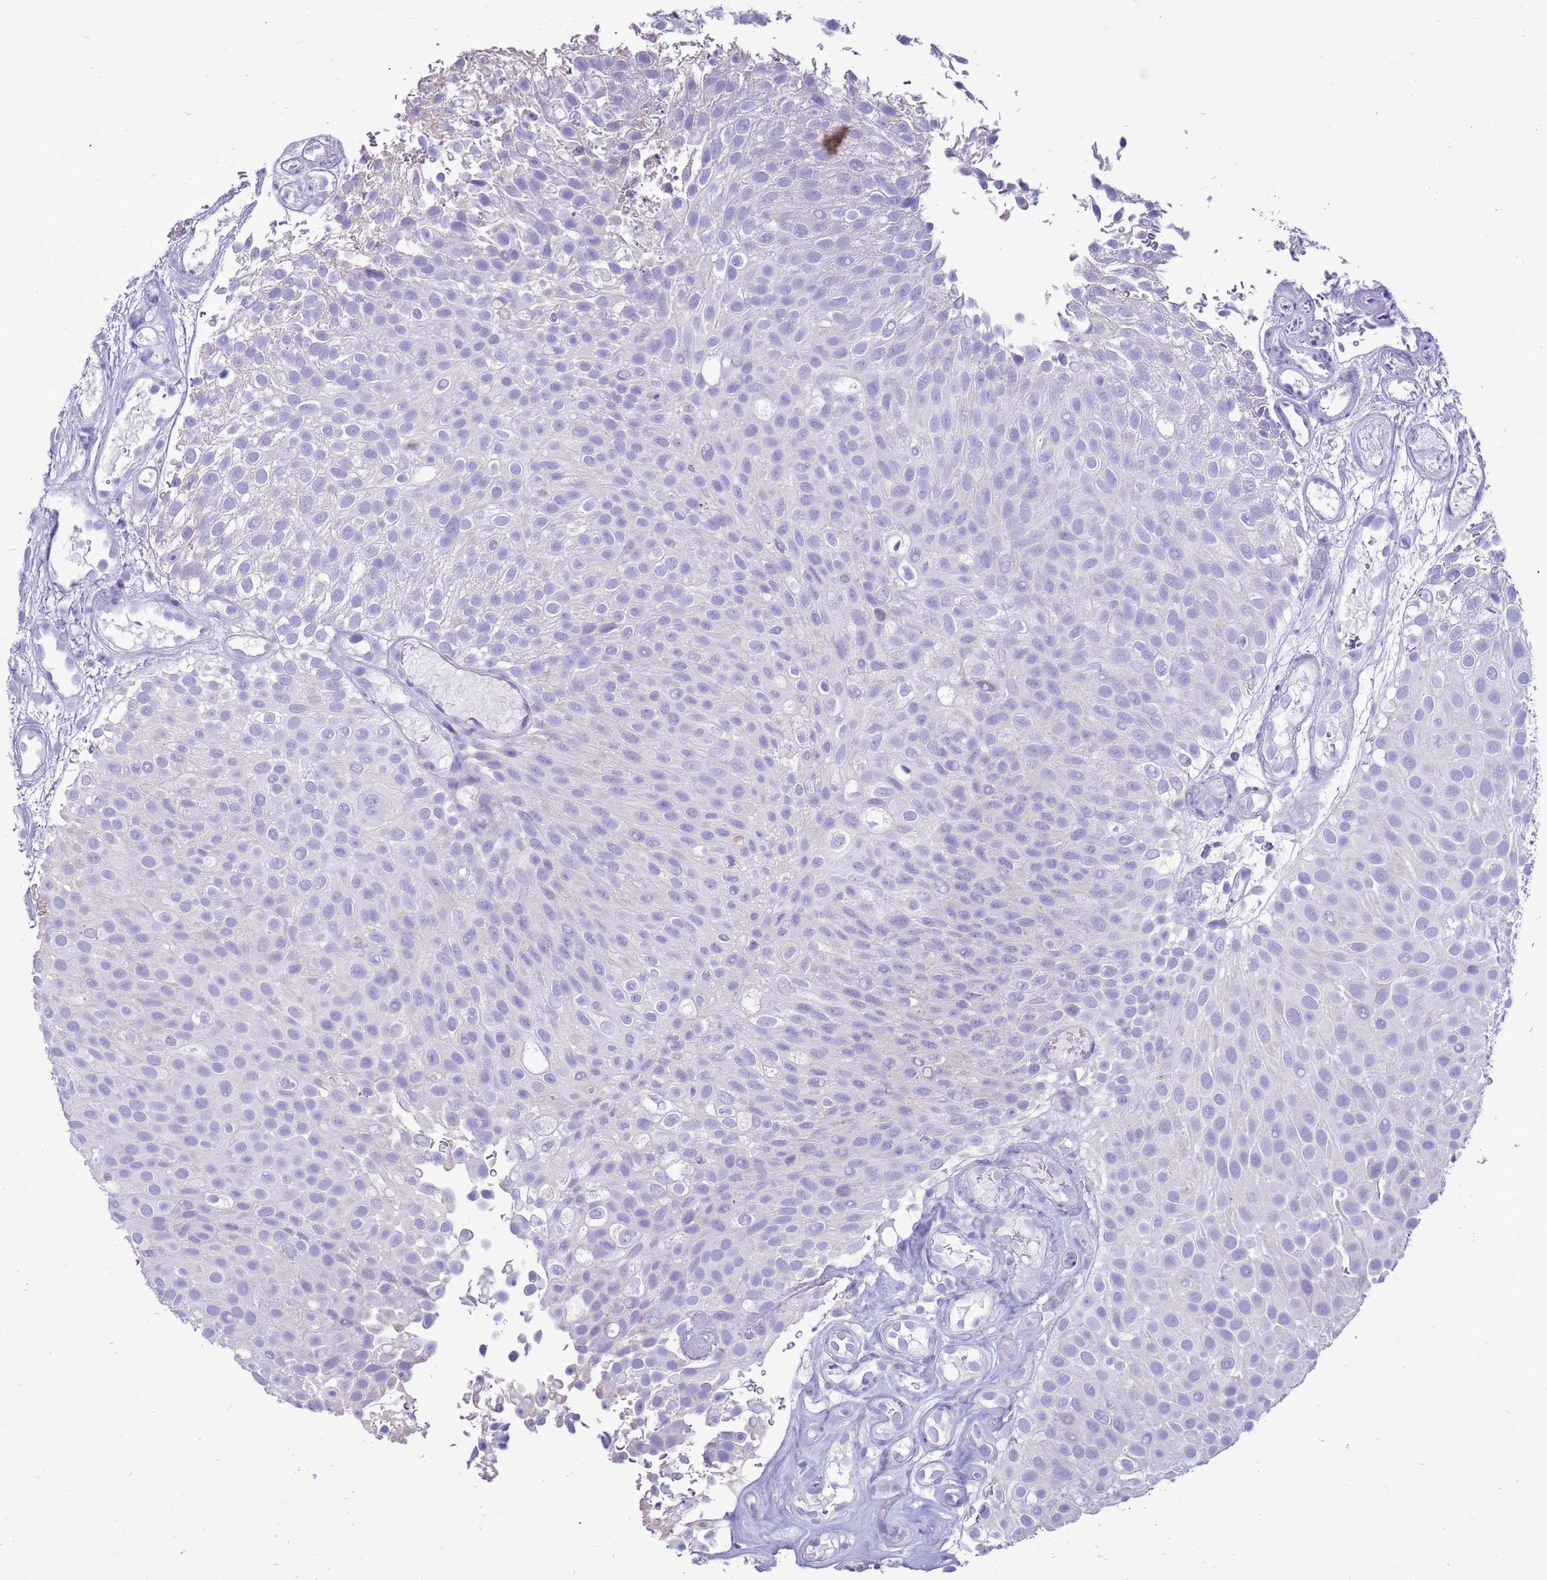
{"staining": {"intensity": "negative", "quantity": "none", "location": "none"}, "tissue": "urothelial cancer", "cell_type": "Tumor cells", "image_type": "cancer", "snomed": [{"axis": "morphology", "description": "Urothelial carcinoma, Low grade"}, {"axis": "topography", "description": "Urinary bladder"}], "caption": "Immunohistochemical staining of low-grade urothelial carcinoma displays no significant expression in tumor cells. The staining is performed using DAB brown chromogen with nuclei counter-stained in using hematoxylin.", "gene": "PDE10A", "patient": {"sex": "male", "age": 78}}